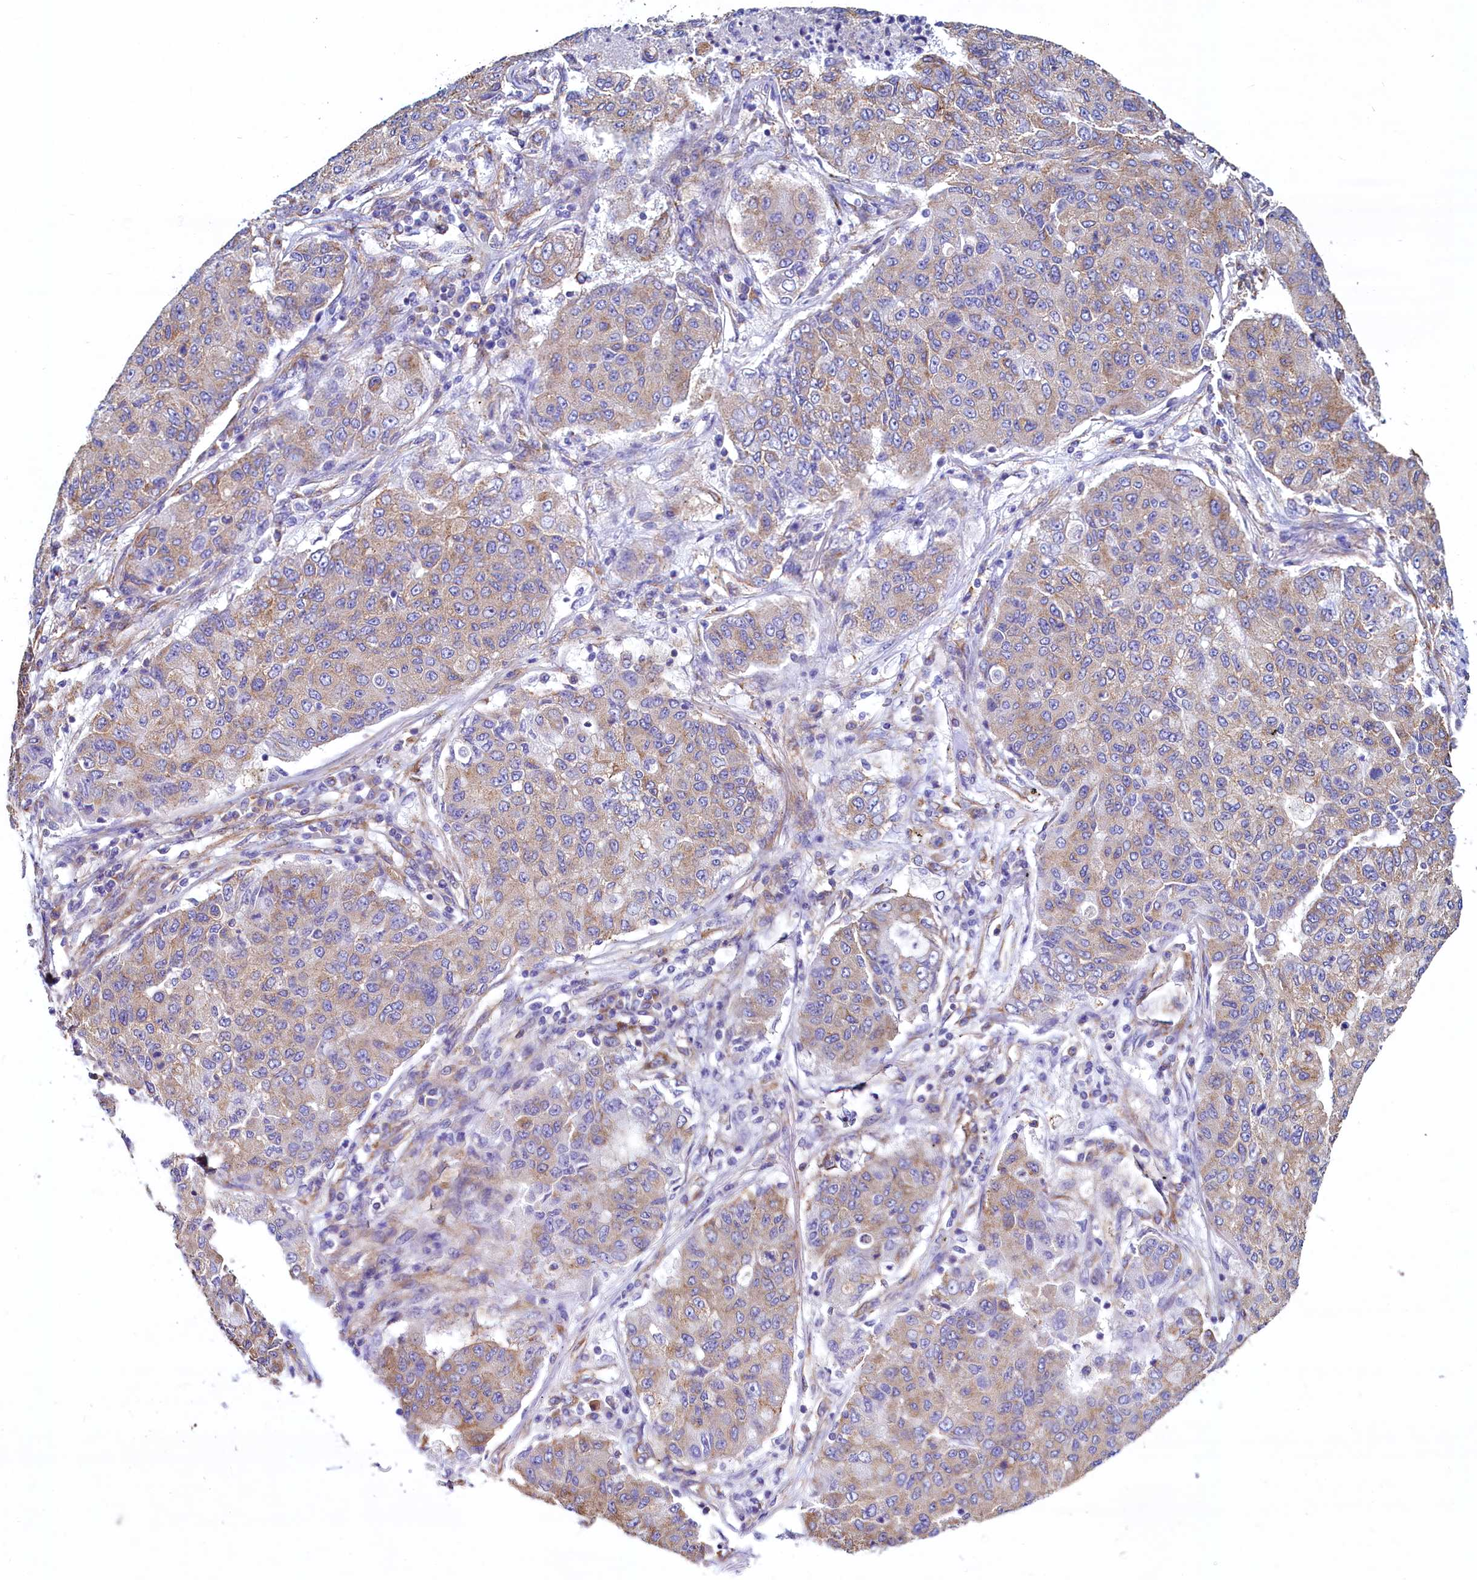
{"staining": {"intensity": "weak", "quantity": "25%-75%", "location": "cytoplasmic/membranous"}, "tissue": "lung cancer", "cell_type": "Tumor cells", "image_type": "cancer", "snomed": [{"axis": "morphology", "description": "Squamous cell carcinoma, NOS"}, {"axis": "topography", "description": "Lung"}], "caption": "Approximately 25%-75% of tumor cells in human lung squamous cell carcinoma display weak cytoplasmic/membranous protein staining as visualized by brown immunohistochemical staining.", "gene": "GPR21", "patient": {"sex": "male", "age": 74}}